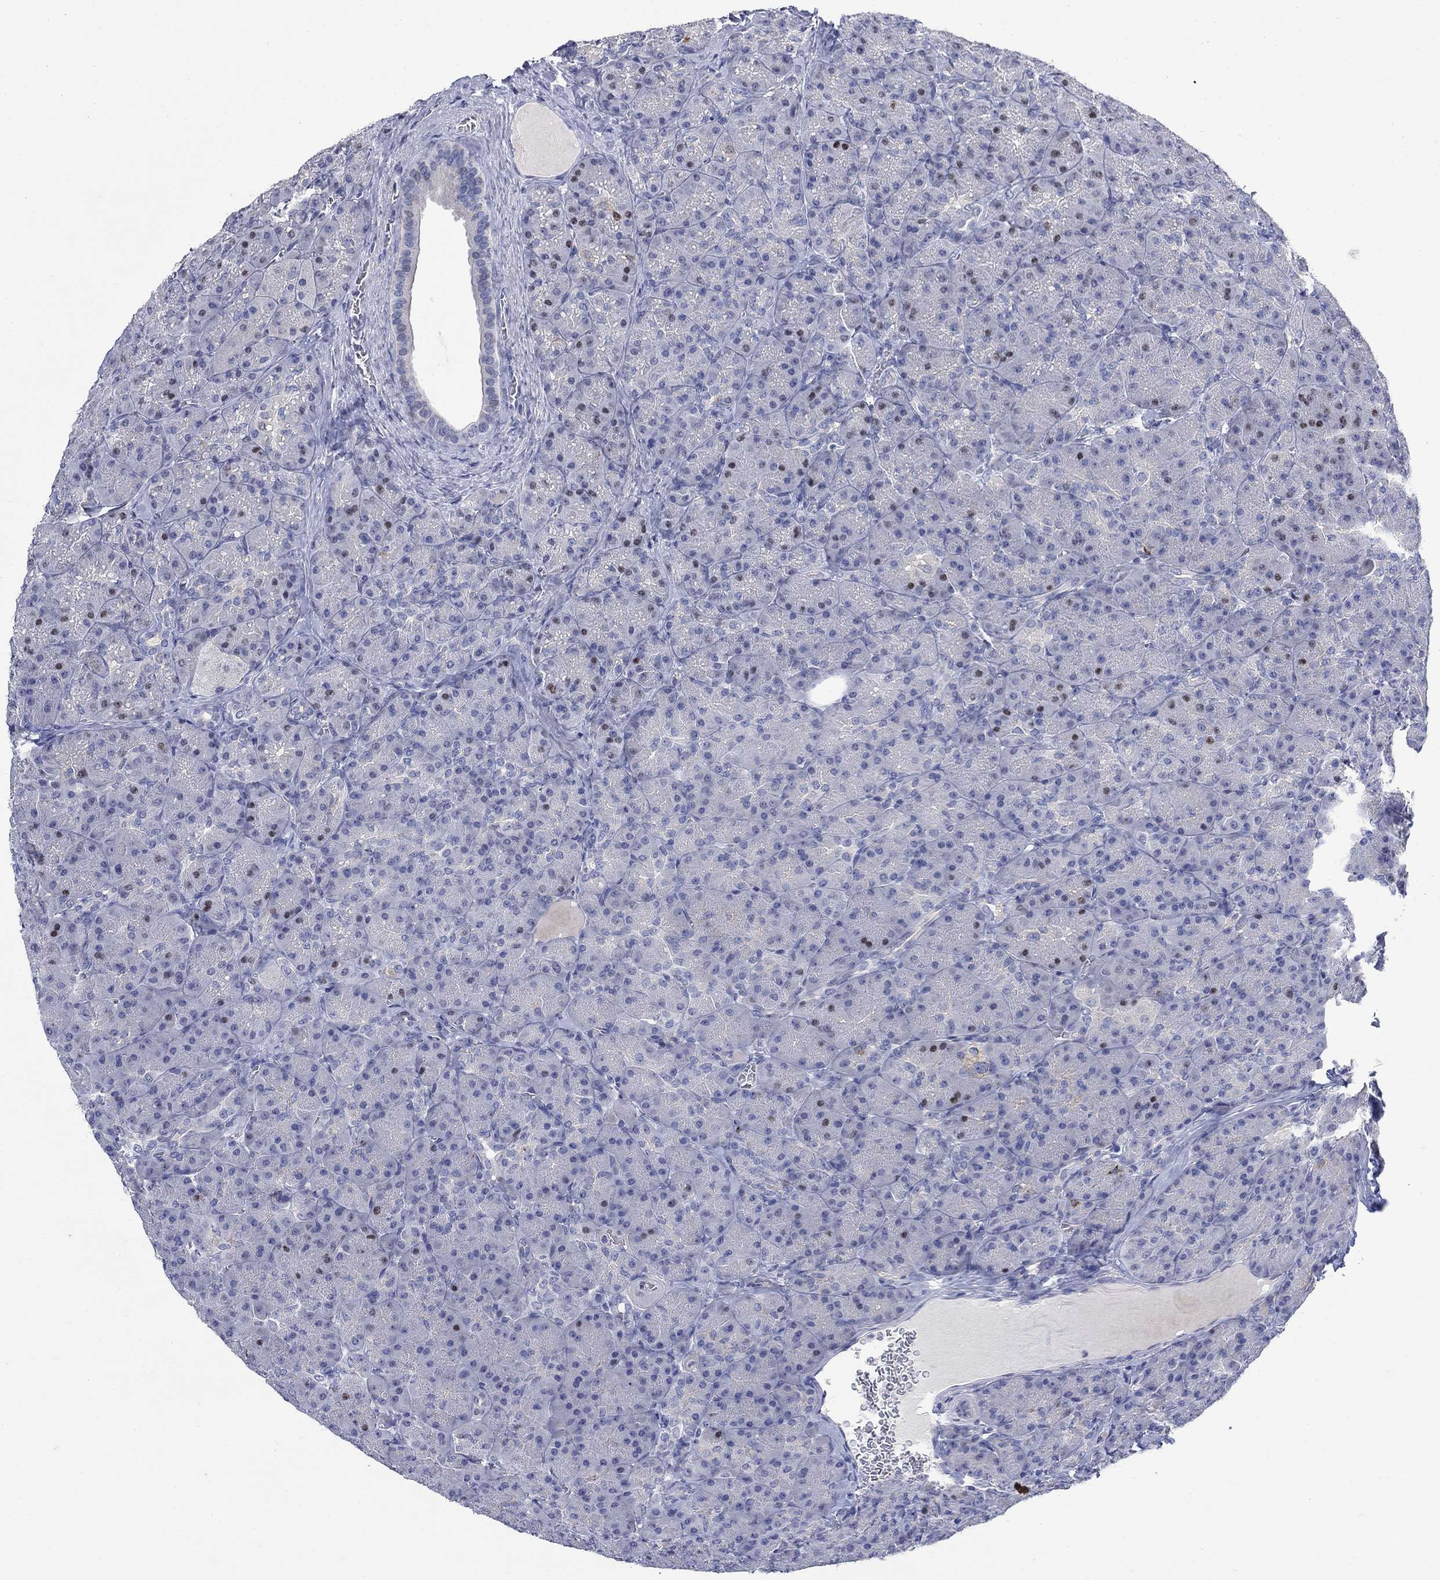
{"staining": {"intensity": "weak", "quantity": "<25%", "location": "nuclear"}, "tissue": "pancreas", "cell_type": "Exocrine glandular cells", "image_type": "normal", "snomed": [{"axis": "morphology", "description": "Normal tissue, NOS"}, {"axis": "topography", "description": "Pancreas"}], "caption": "The image exhibits no significant positivity in exocrine glandular cells of pancreas.", "gene": "DLK1", "patient": {"sex": "male", "age": 57}}